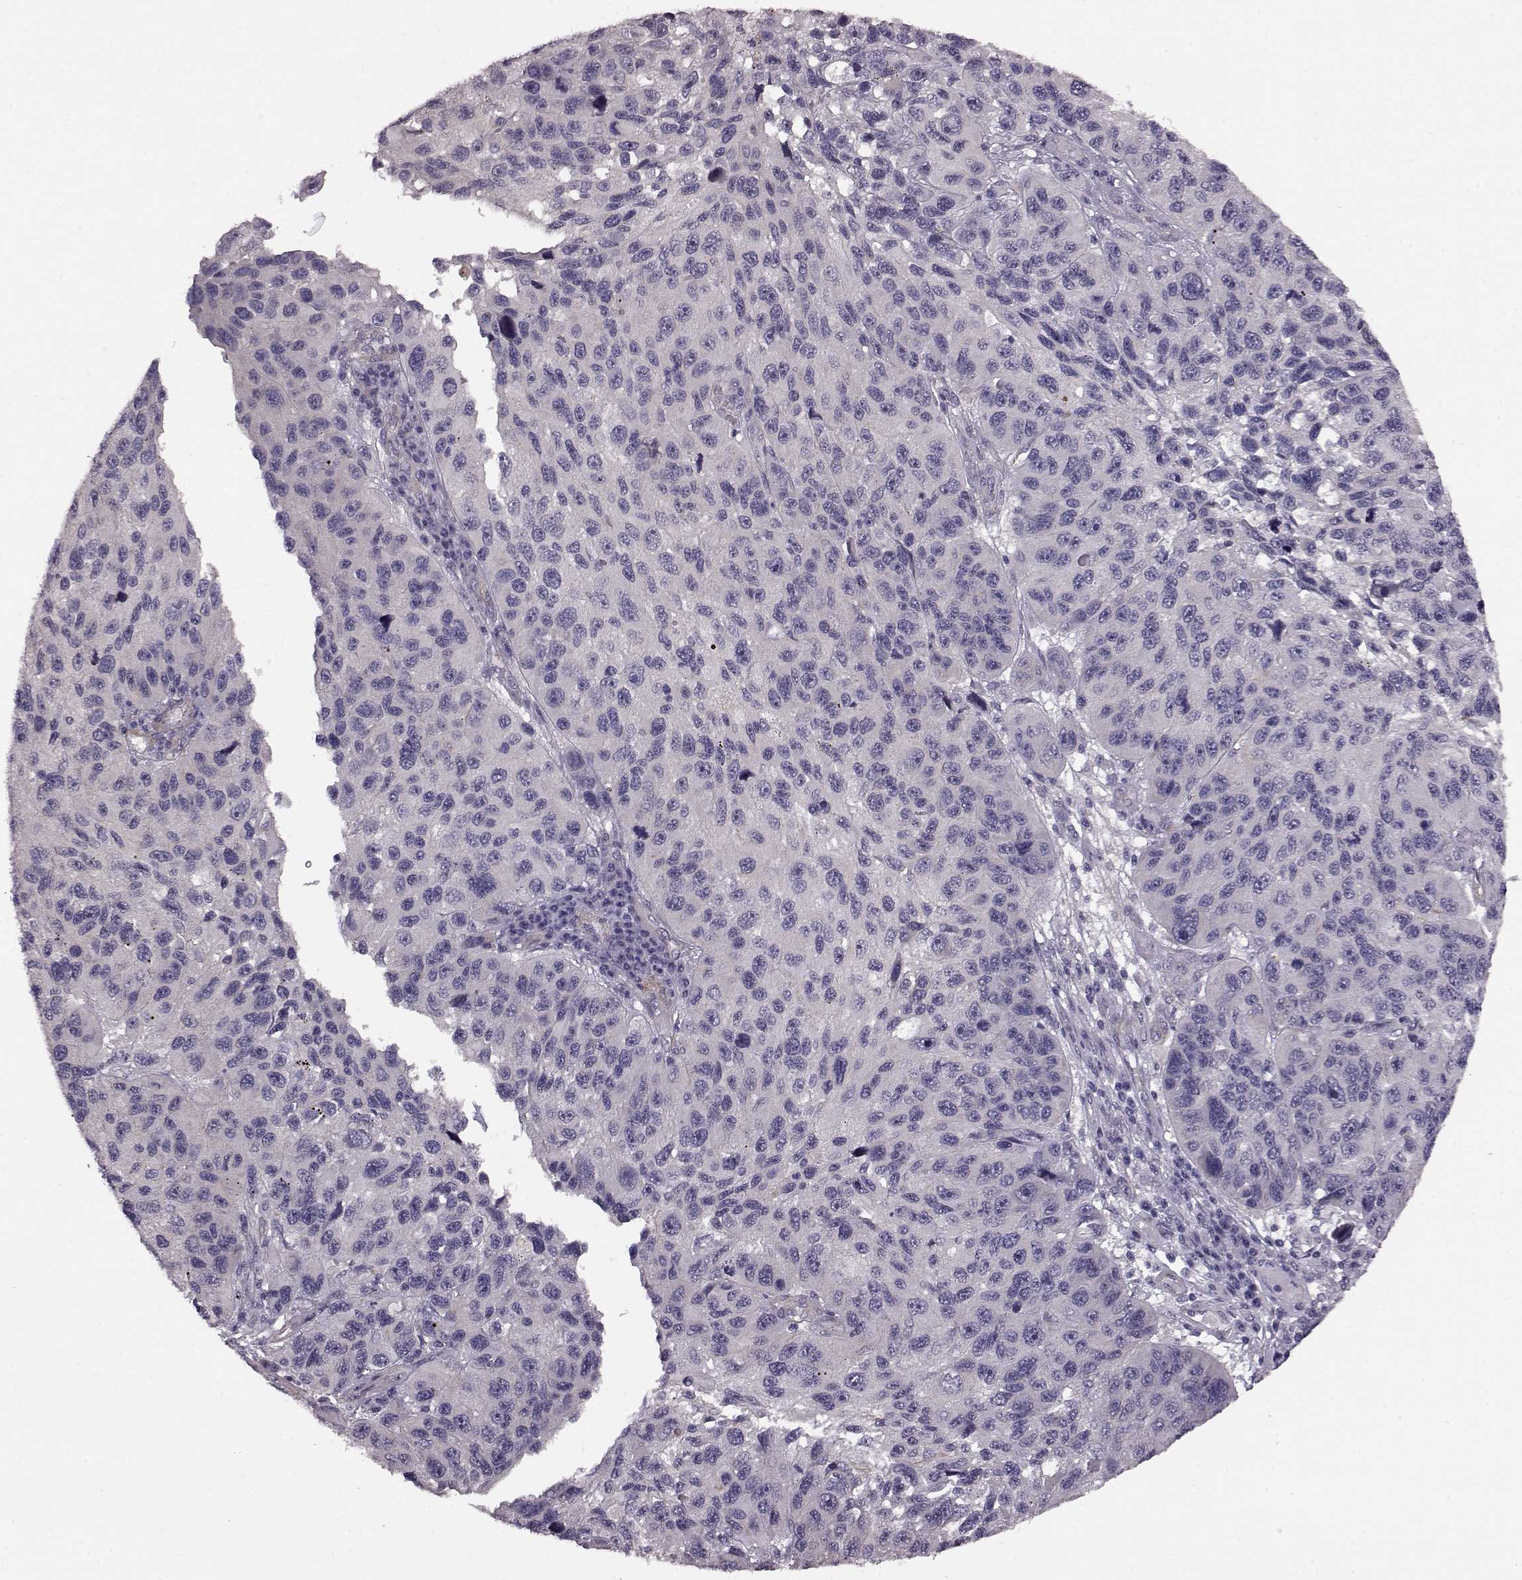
{"staining": {"intensity": "negative", "quantity": "none", "location": "none"}, "tissue": "melanoma", "cell_type": "Tumor cells", "image_type": "cancer", "snomed": [{"axis": "morphology", "description": "Malignant melanoma, NOS"}, {"axis": "topography", "description": "Skin"}], "caption": "The histopathology image demonstrates no significant positivity in tumor cells of melanoma.", "gene": "GRK1", "patient": {"sex": "male", "age": 53}}